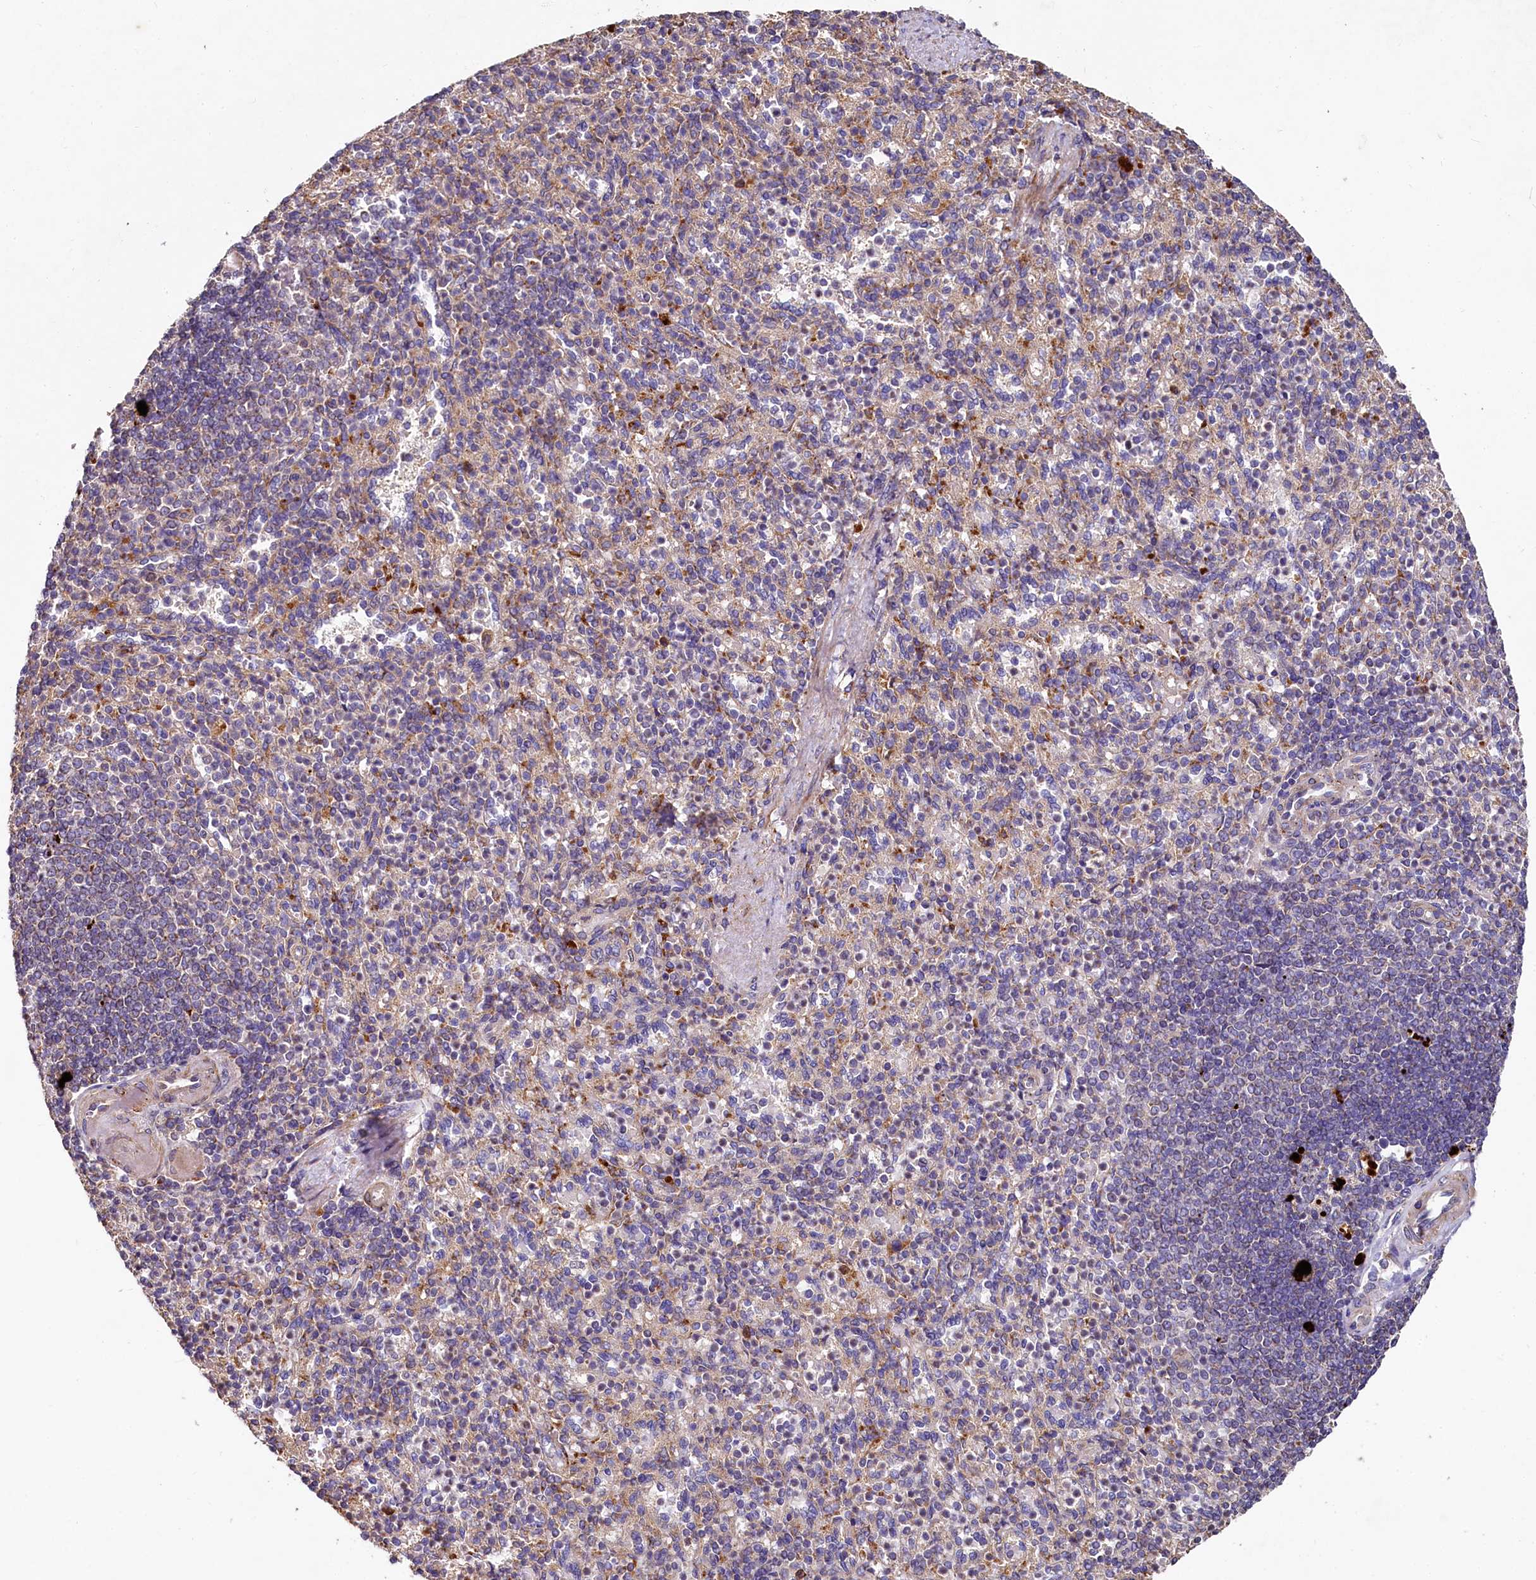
{"staining": {"intensity": "moderate", "quantity": "<25%", "location": "cytoplasmic/membranous"}, "tissue": "spleen", "cell_type": "Cells in red pulp", "image_type": "normal", "snomed": [{"axis": "morphology", "description": "Normal tissue, NOS"}, {"axis": "topography", "description": "Spleen"}], "caption": "Immunohistochemistry (IHC) of normal spleen shows low levels of moderate cytoplasmic/membranous staining in approximately <25% of cells in red pulp.", "gene": "SPRYD3", "patient": {"sex": "female", "age": 74}}